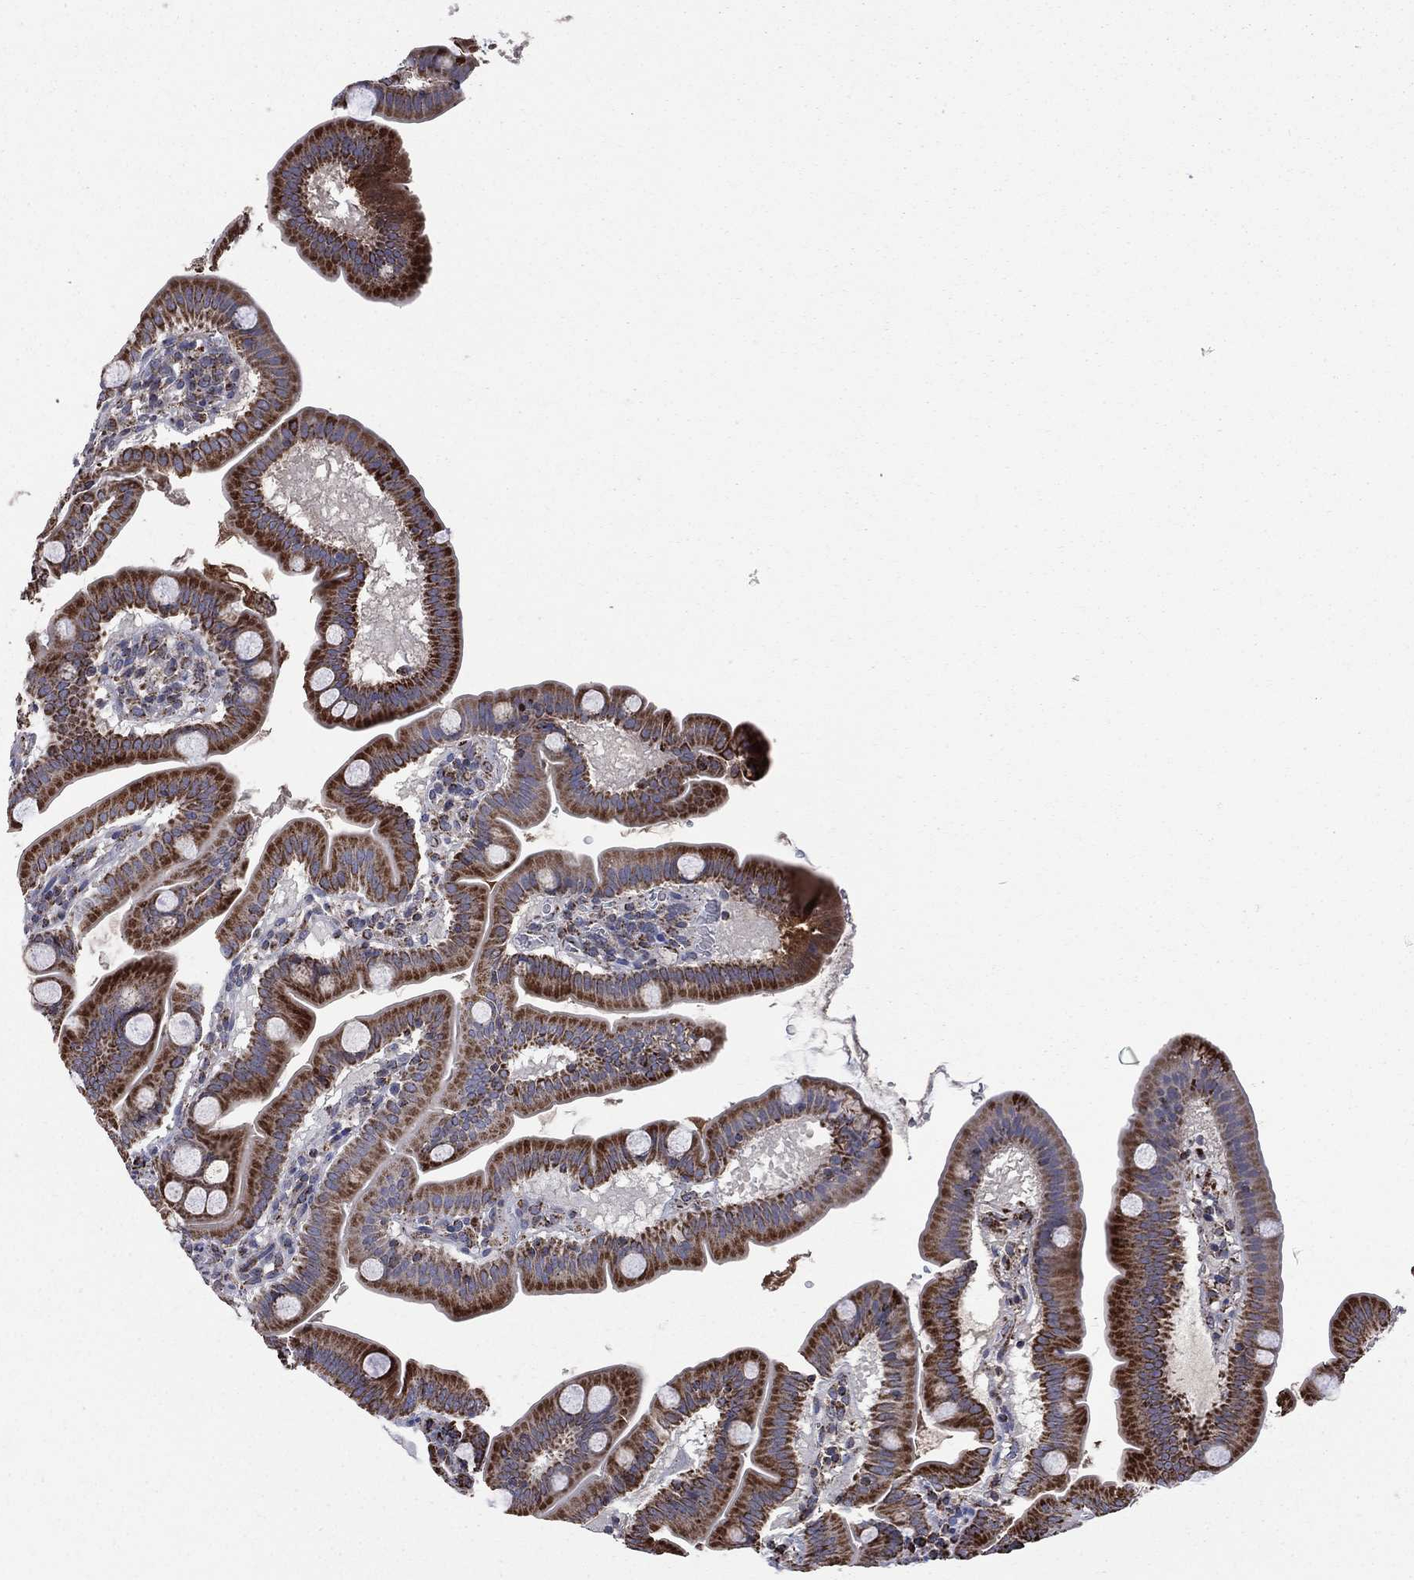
{"staining": {"intensity": "strong", "quantity": ">75%", "location": "cytoplasmic/membranous"}, "tissue": "duodenum", "cell_type": "Glandular cells", "image_type": "normal", "snomed": [{"axis": "morphology", "description": "Normal tissue, NOS"}, {"axis": "topography", "description": "Duodenum"}], "caption": "Duodenum stained with immunohistochemistry (IHC) demonstrates strong cytoplasmic/membranous staining in approximately >75% of glandular cells. The staining was performed using DAB to visualize the protein expression in brown, while the nuclei were stained in blue with hematoxylin (Magnification: 20x).", "gene": "GOT2", "patient": {"sex": "male", "age": 59}}